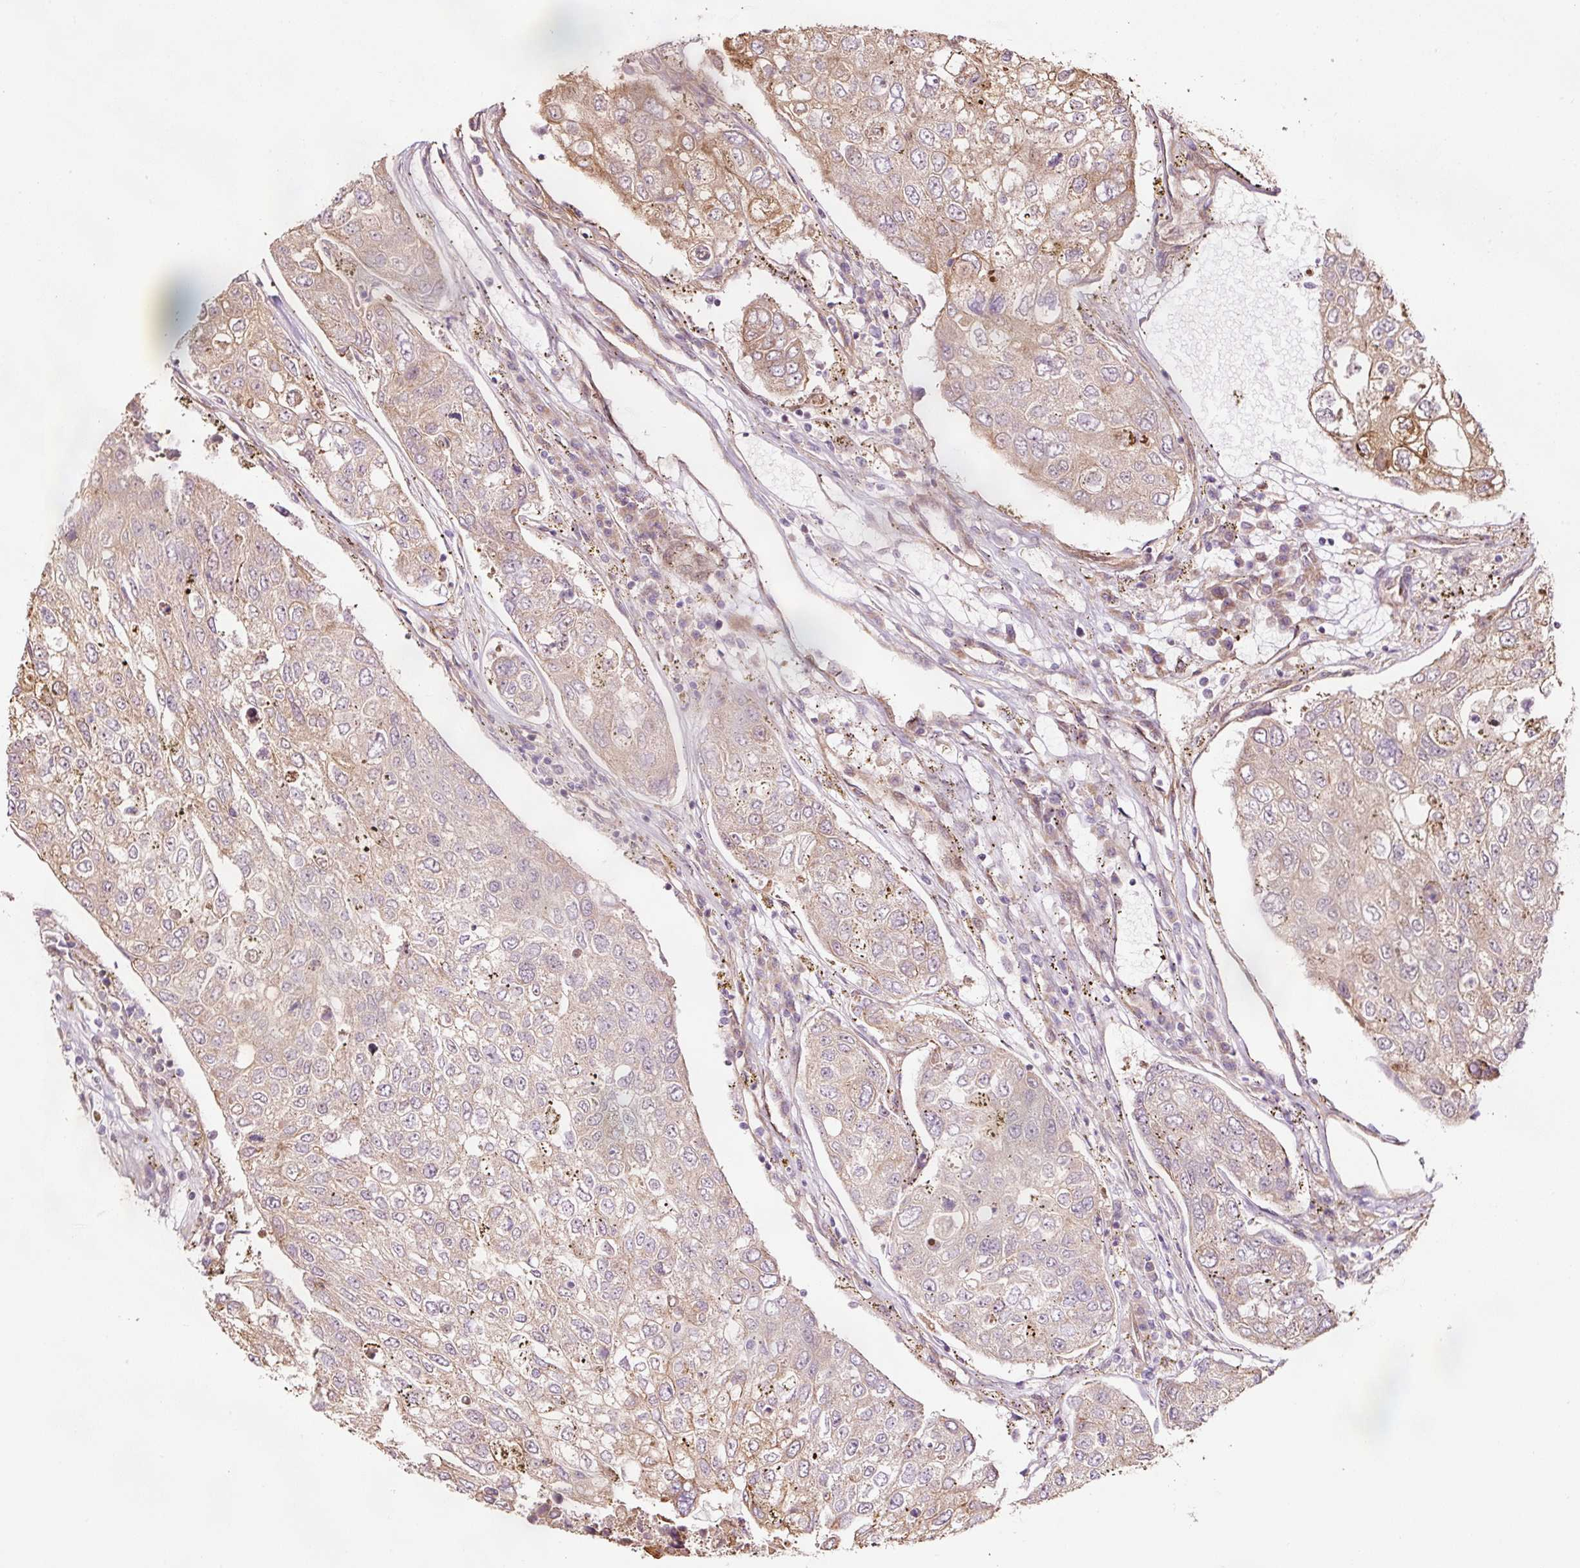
{"staining": {"intensity": "moderate", "quantity": "25%-75%", "location": "cytoplasmic/membranous"}, "tissue": "urothelial cancer", "cell_type": "Tumor cells", "image_type": "cancer", "snomed": [{"axis": "morphology", "description": "Urothelial carcinoma, High grade"}, {"axis": "topography", "description": "Lymph node"}, {"axis": "topography", "description": "Urinary bladder"}], "caption": "This photomicrograph demonstrates IHC staining of human urothelial cancer, with medium moderate cytoplasmic/membranous expression in approximately 25%-75% of tumor cells.", "gene": "ETF1", "patient": {"sex": "male", "age": 51}}